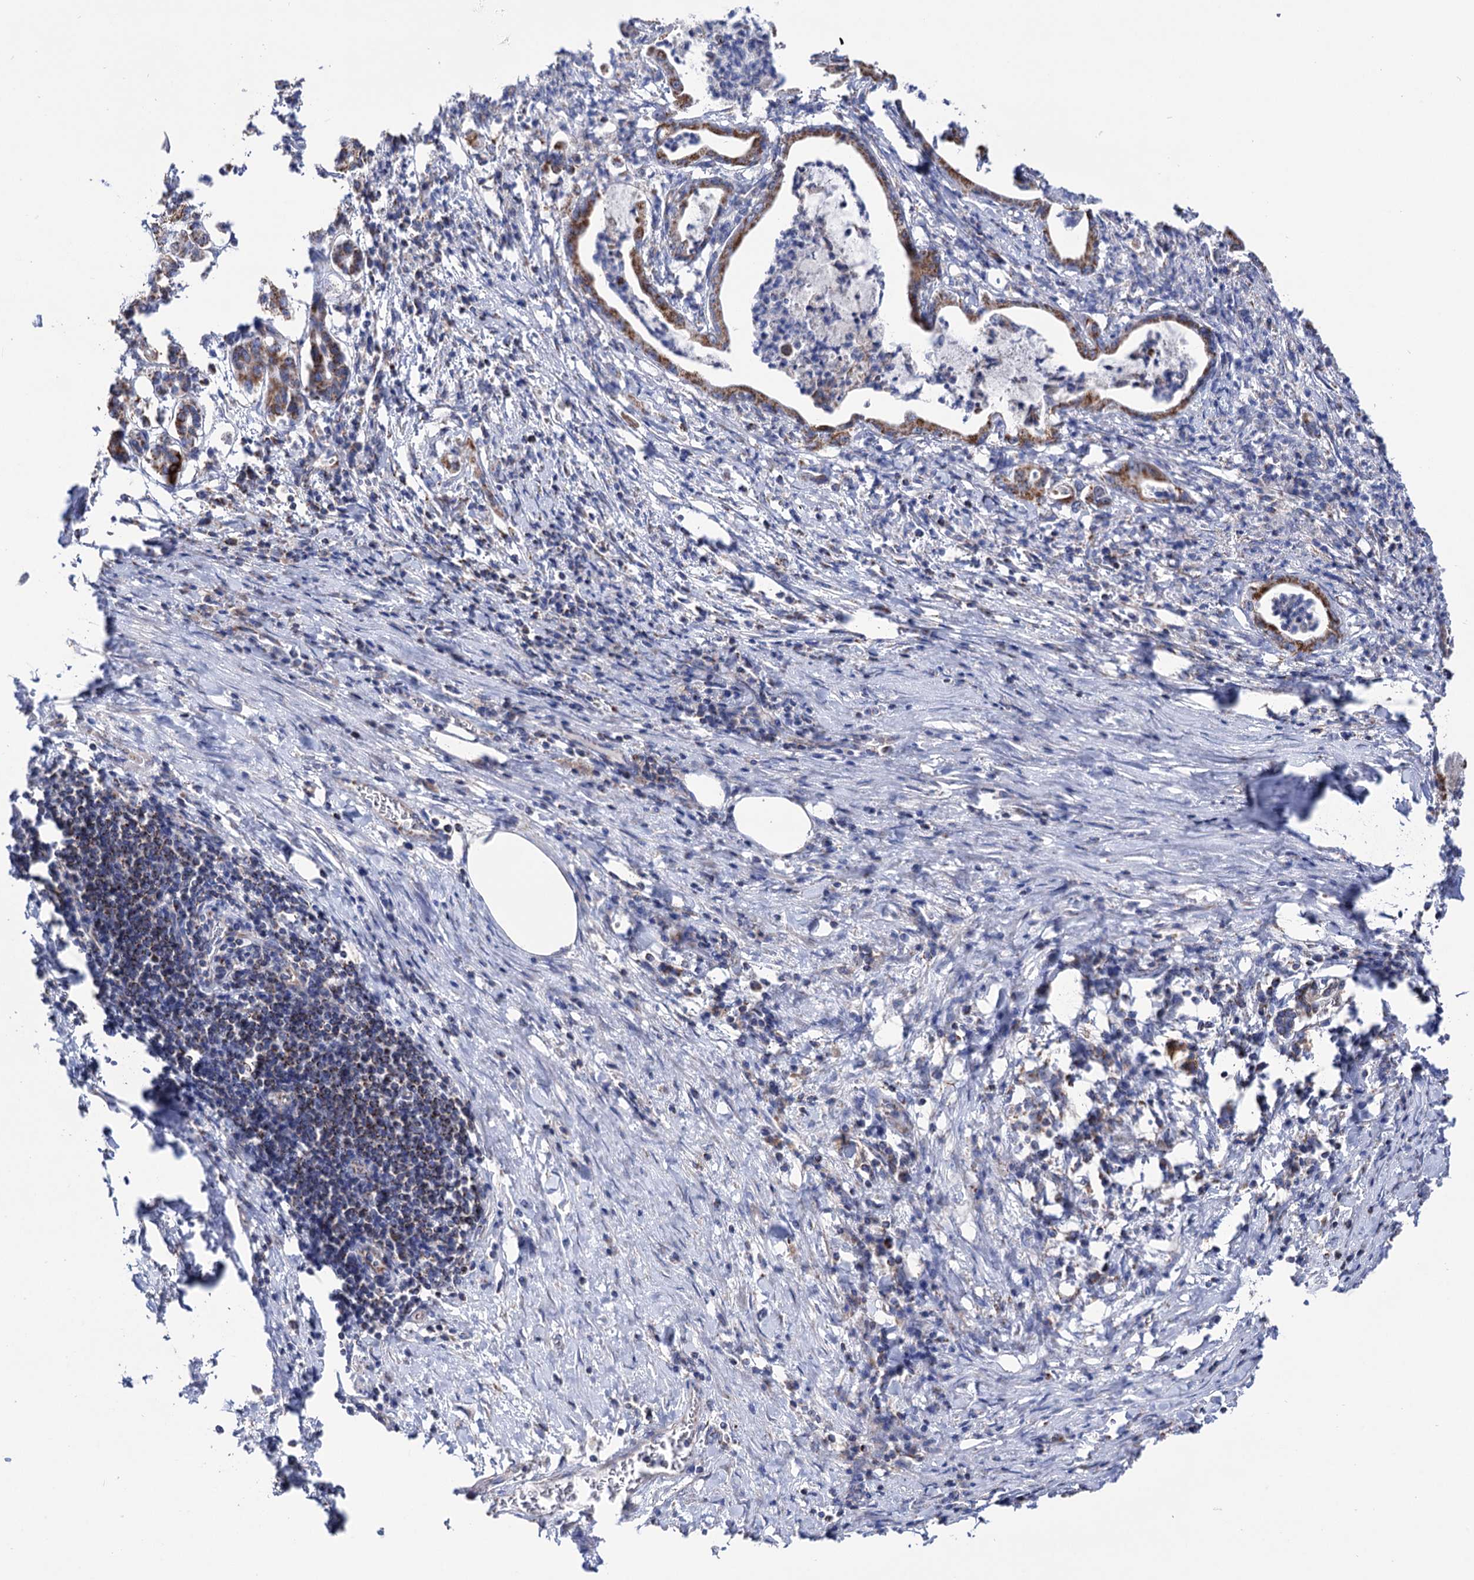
{"staining": {"intensity": "moderate", "quantity": ">75%", "location": "cytoplasmic/membranous"}, "tissue": "pancreatic cancer", "cell_type": "Tumor cells", "image_type": "cancer", "snomed": [{"axis": "morphology", "description": "Adenocarcinoma, NOS"}, {"axis": "topography", "description": "Pancreas"}], "caption": "Moderate cytoplasmic/membranous positivity for a protein is seen in about >75% of tumor cells of pancreatic cancer using IHC.", "gene": "ABHD10", "patient": {"sex": "female", "age": 55}}